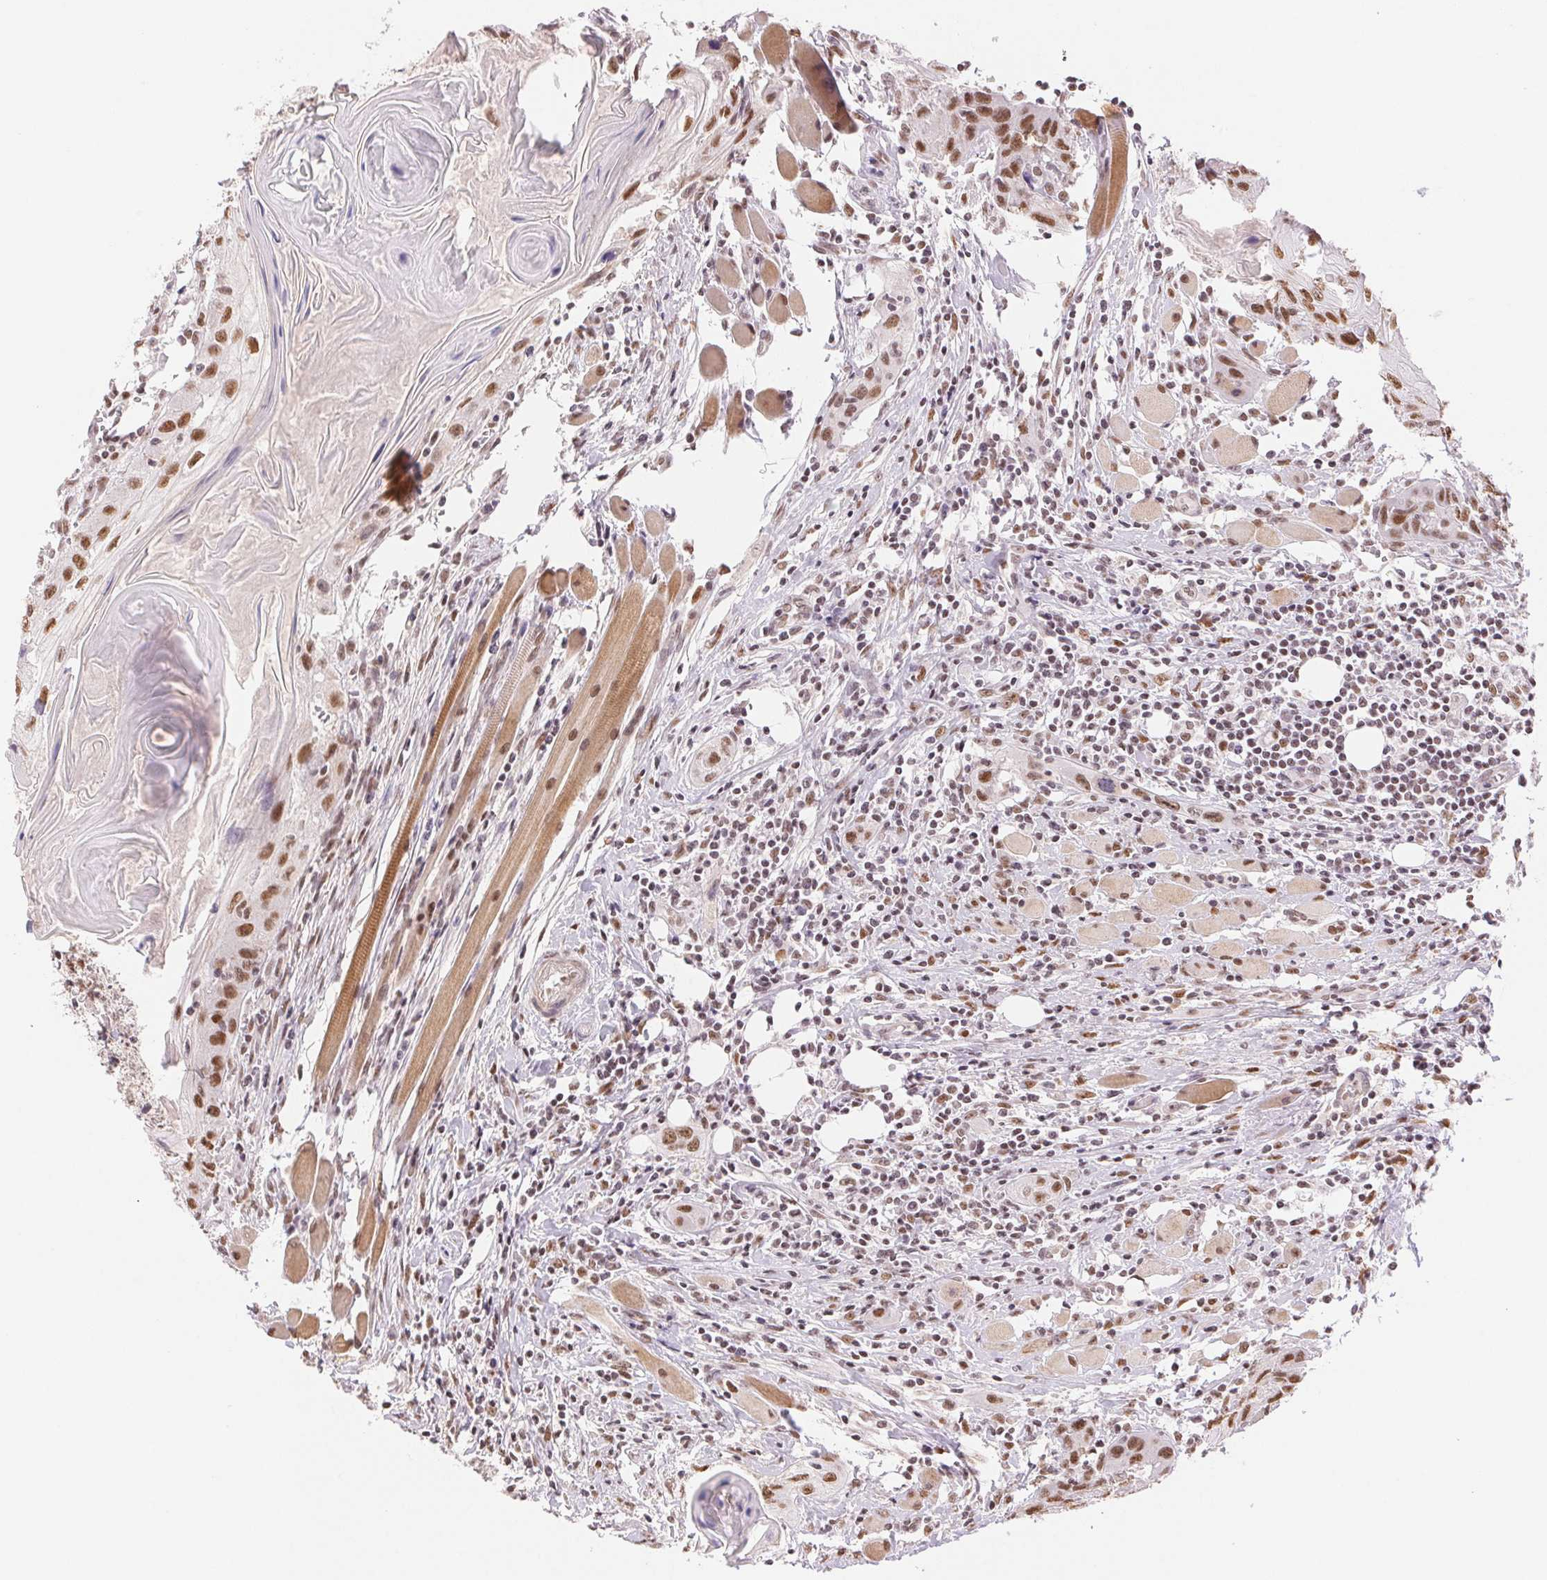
{"staining": {"intensity": "moderate", "quantity": ">75%", "location": "nuclear"}, "tissue": "head and neck cancer", "cell_type": "Tumor cells", "image_type": "cancer", "snomed": [{"axis": "morphology", "description": "Squamous cell carcinoma, NOS"}, {"axis": "topography", "description": "Oral tissue"}, {"axis": "topography", "description": "Head-Neck"}], "caption": "Head and neck cancer stained with DAB IHC demonstrates medium levels of moderate nuclear staining in approximately >75% of tumor cells.", "gene": "RPRD1B", "patient": {"sex": "male", "age": 58}}